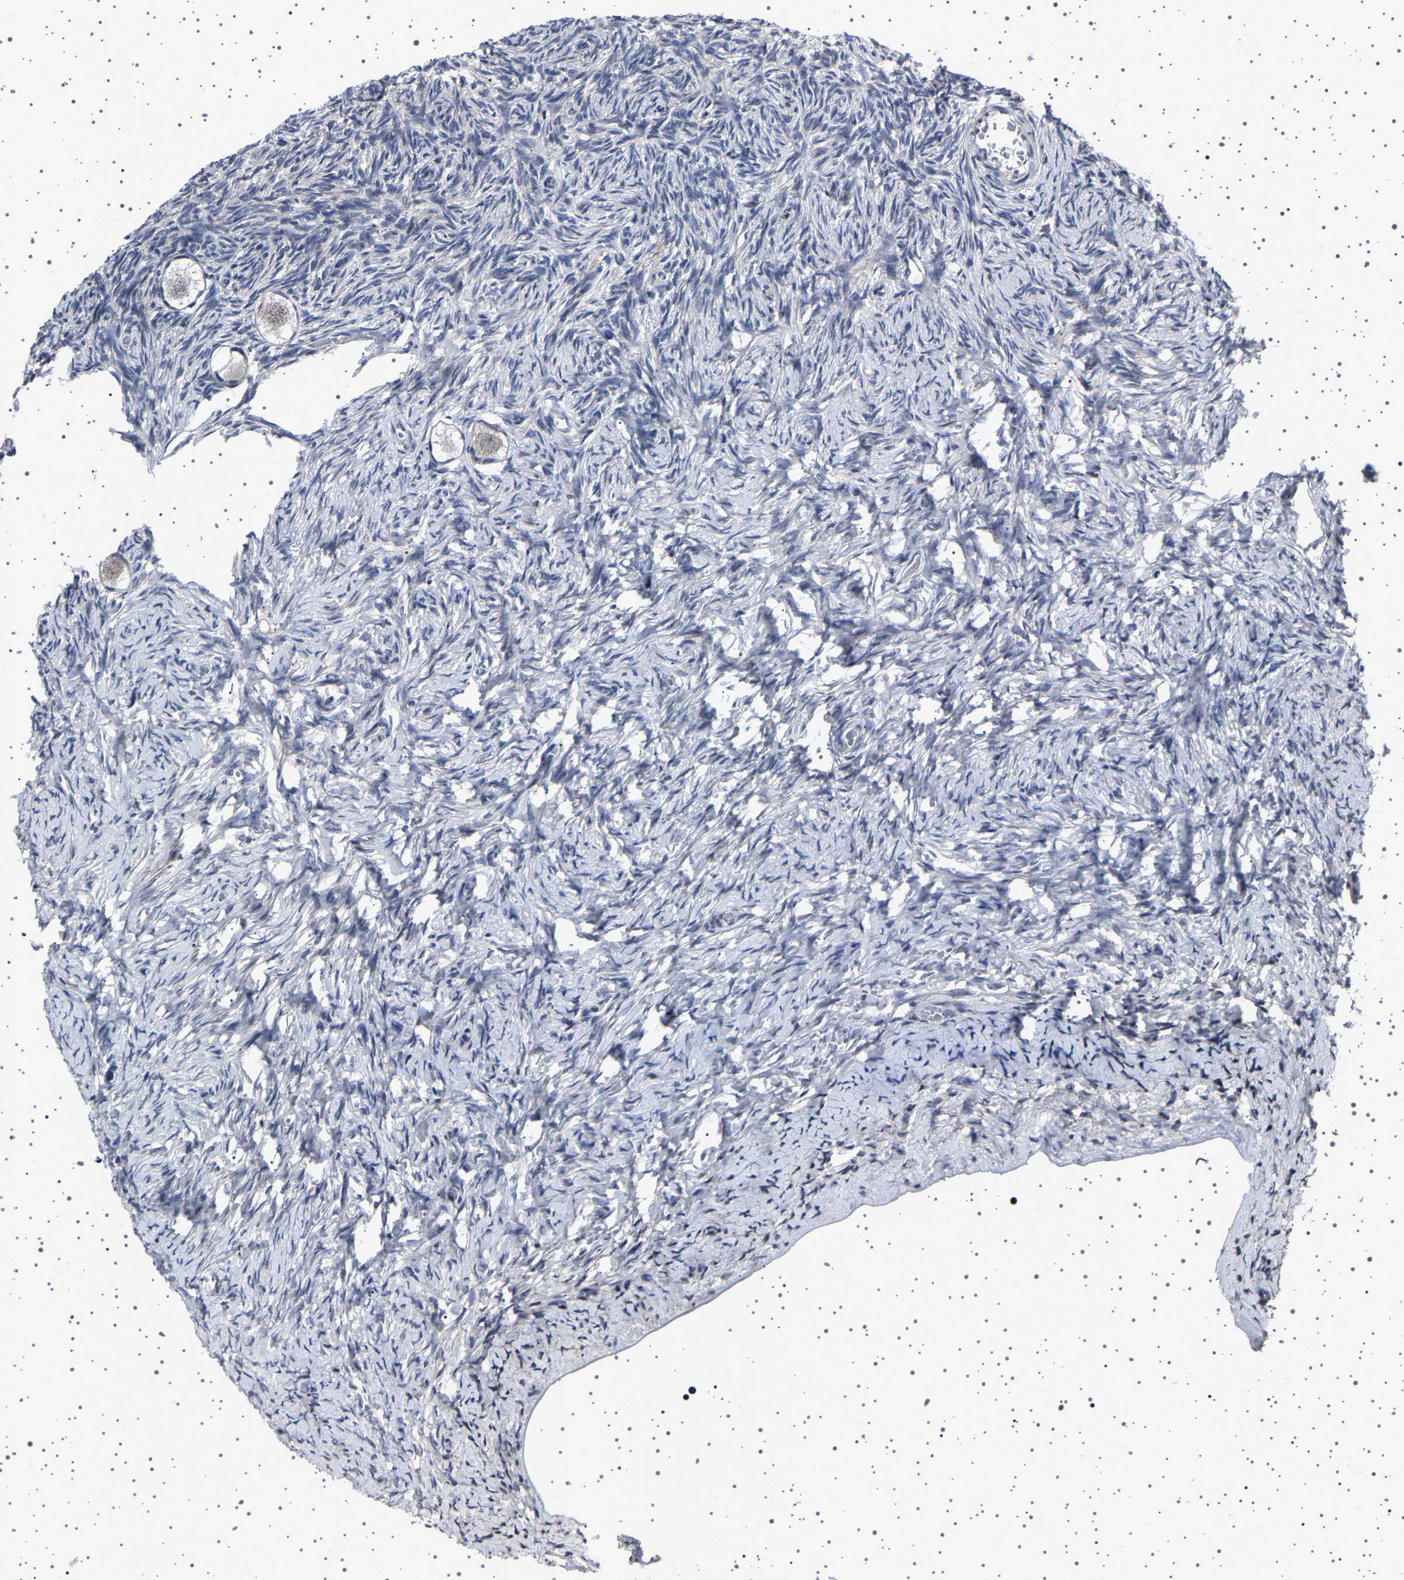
{"staining": {"intensity": "weak", "quantity": "25%-75%", "location": "cytoplasmic/membranous"}, "tissue": "ovary", "cell_type": "Follicle cells", "image_type": "normal", "snomed": [{"axis": "morphology", "description": "Normal tissue, NOS"}, {"axis": "topography", "description": "Ovary"}], "caption": "Immunohistochemical staining of benign human ovary shows weak cytoplasmic/membranous protein expression in about 25%-75% of follicle cells.", "gene": "PAK5", "patient": {"sex": "female", "age": 27}}